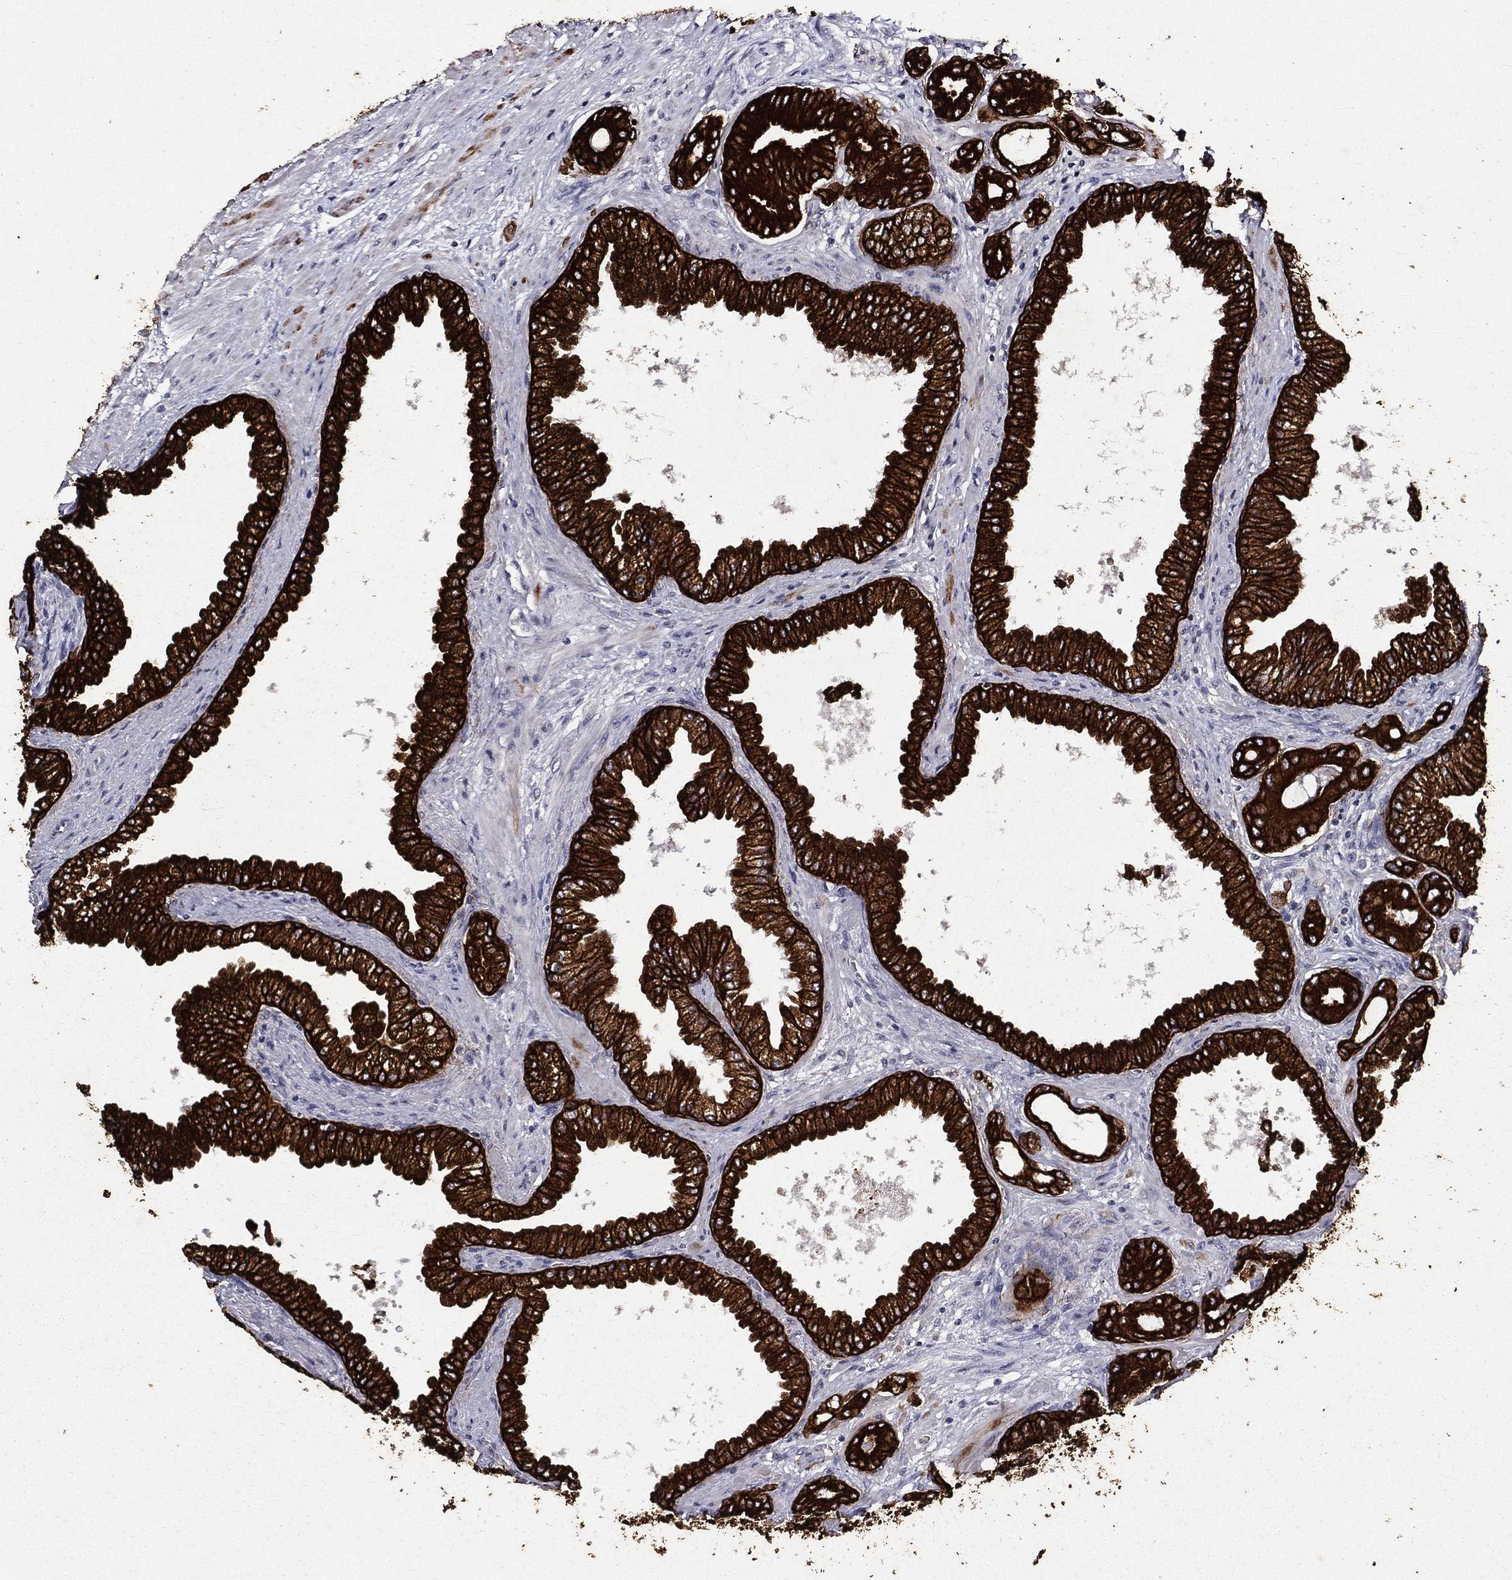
{"staining": {"intensity": "strong", "quantity": ">75%", "location": "cytoplasmic/membranous"}, "tissue": "prostate cancer", "cell_type": "Tumor cells", "image_type": "cancer", "snomed": [{"axis": "morphology", "description": "Adenocarcinoma, Low grade"}, {"axis": "topography", "description": "Prostate"}], "caption": "About >75% of tumor cells in prostate cancer show strong cytoplasmic/membranous protein staining as visualized by brown immunohistochemical staining.", "gene": "KRT7", "patient": {"sex": "male", "age": 68}}